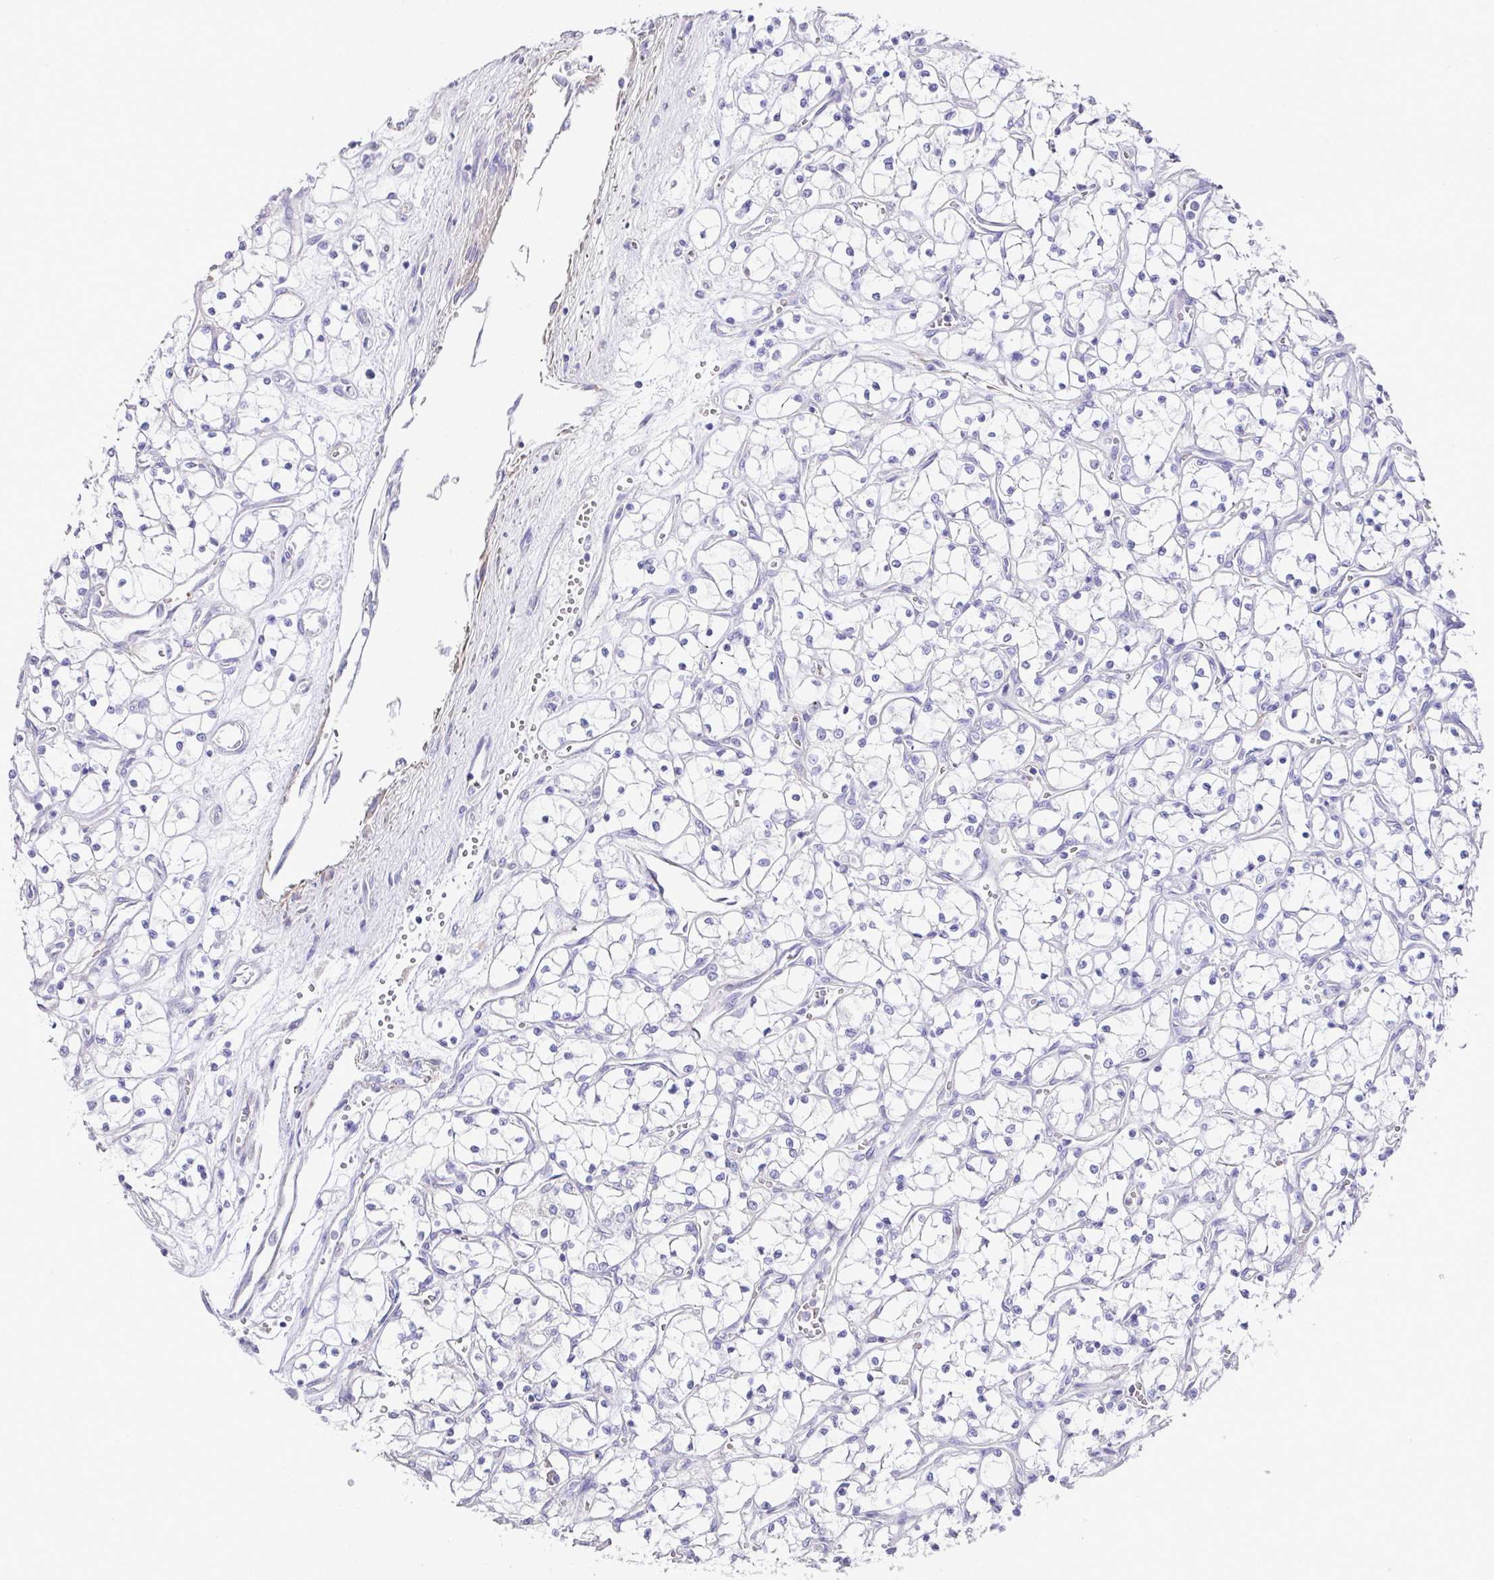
{"staining": {"intensity": "negative", "quantity": "none", "location": "none"}, "tissue": "renal cancer", "cell_type": "Tumor cells", "image_type": "cancer", "snomed": [{"axis": "morphology", "description": "Adenocarcinoma, NOS"}, {"axis": "topography", "description": "Kidney"}], "caption": "This is a photomicrograph of immunohistochemistry (IHC) staining of renal cancer (adenocarcinoma), which shows no staining in tumor cells. The staining was performed using DAB (3,3'-diaminobenzidine) to visualize the protein expression in brown, while the nuclei were stained in blue with hematoxylin (Magnification: 20x).", "gene": "TARM1", "patient": {"sex": "female", "age": 69}}